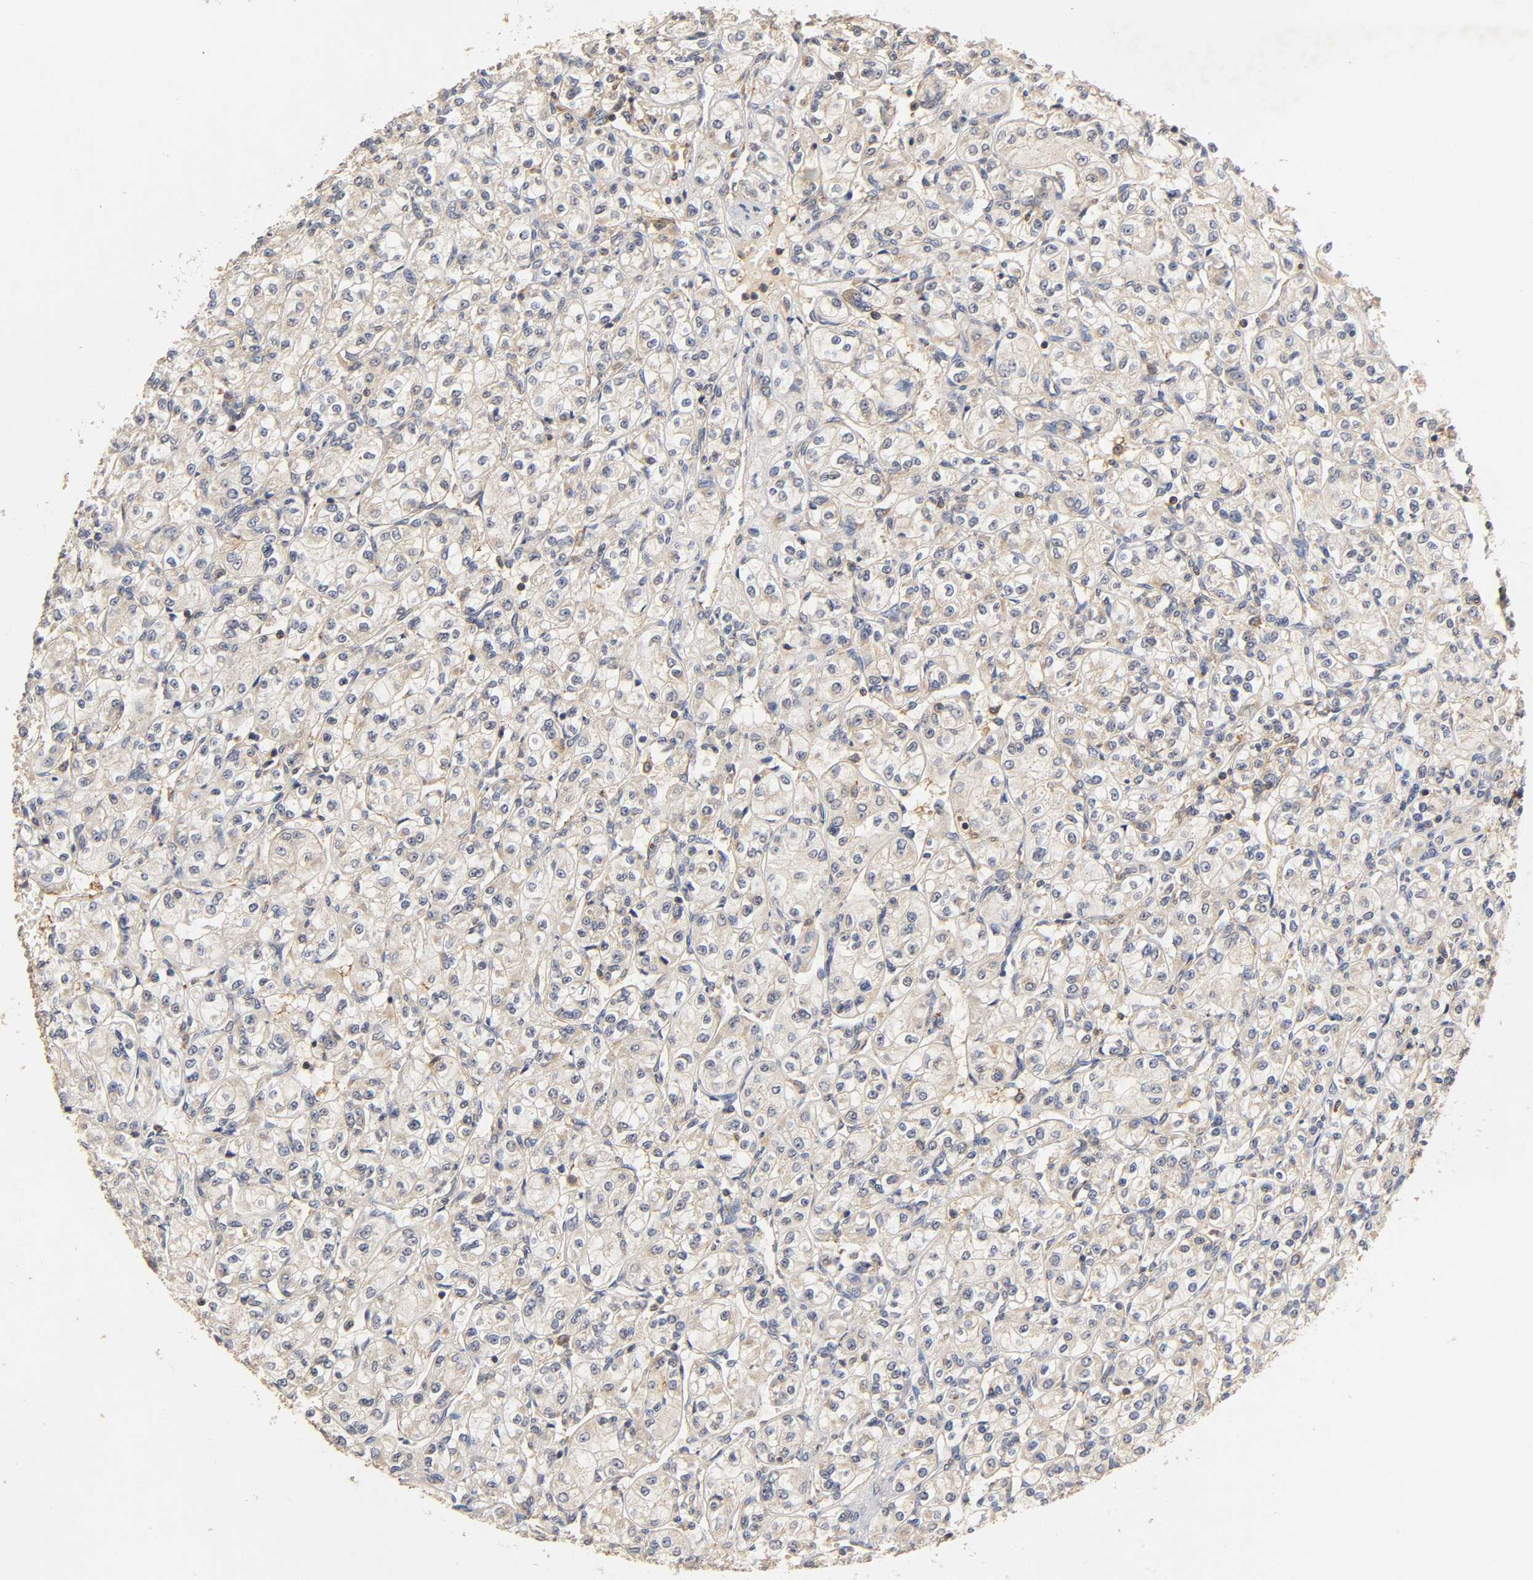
{"staining": {"intensity": "negative", "quantity": "none", "location": "none"}, "tissue": "renal cancer", "cell_type": "Tumor cells", "image_type": "cancer", "snomed": [{"axis": "morphology", "description": "Adenocarcinoma, NOS"}, {"axis": "topography", "description": "Kidney"}], "caption": "The image demonstrates no staining of tumor cells in adenocarcinoma (renal).", "gene": "SCAP", "patient": {"sex": "male", "age": 77}}